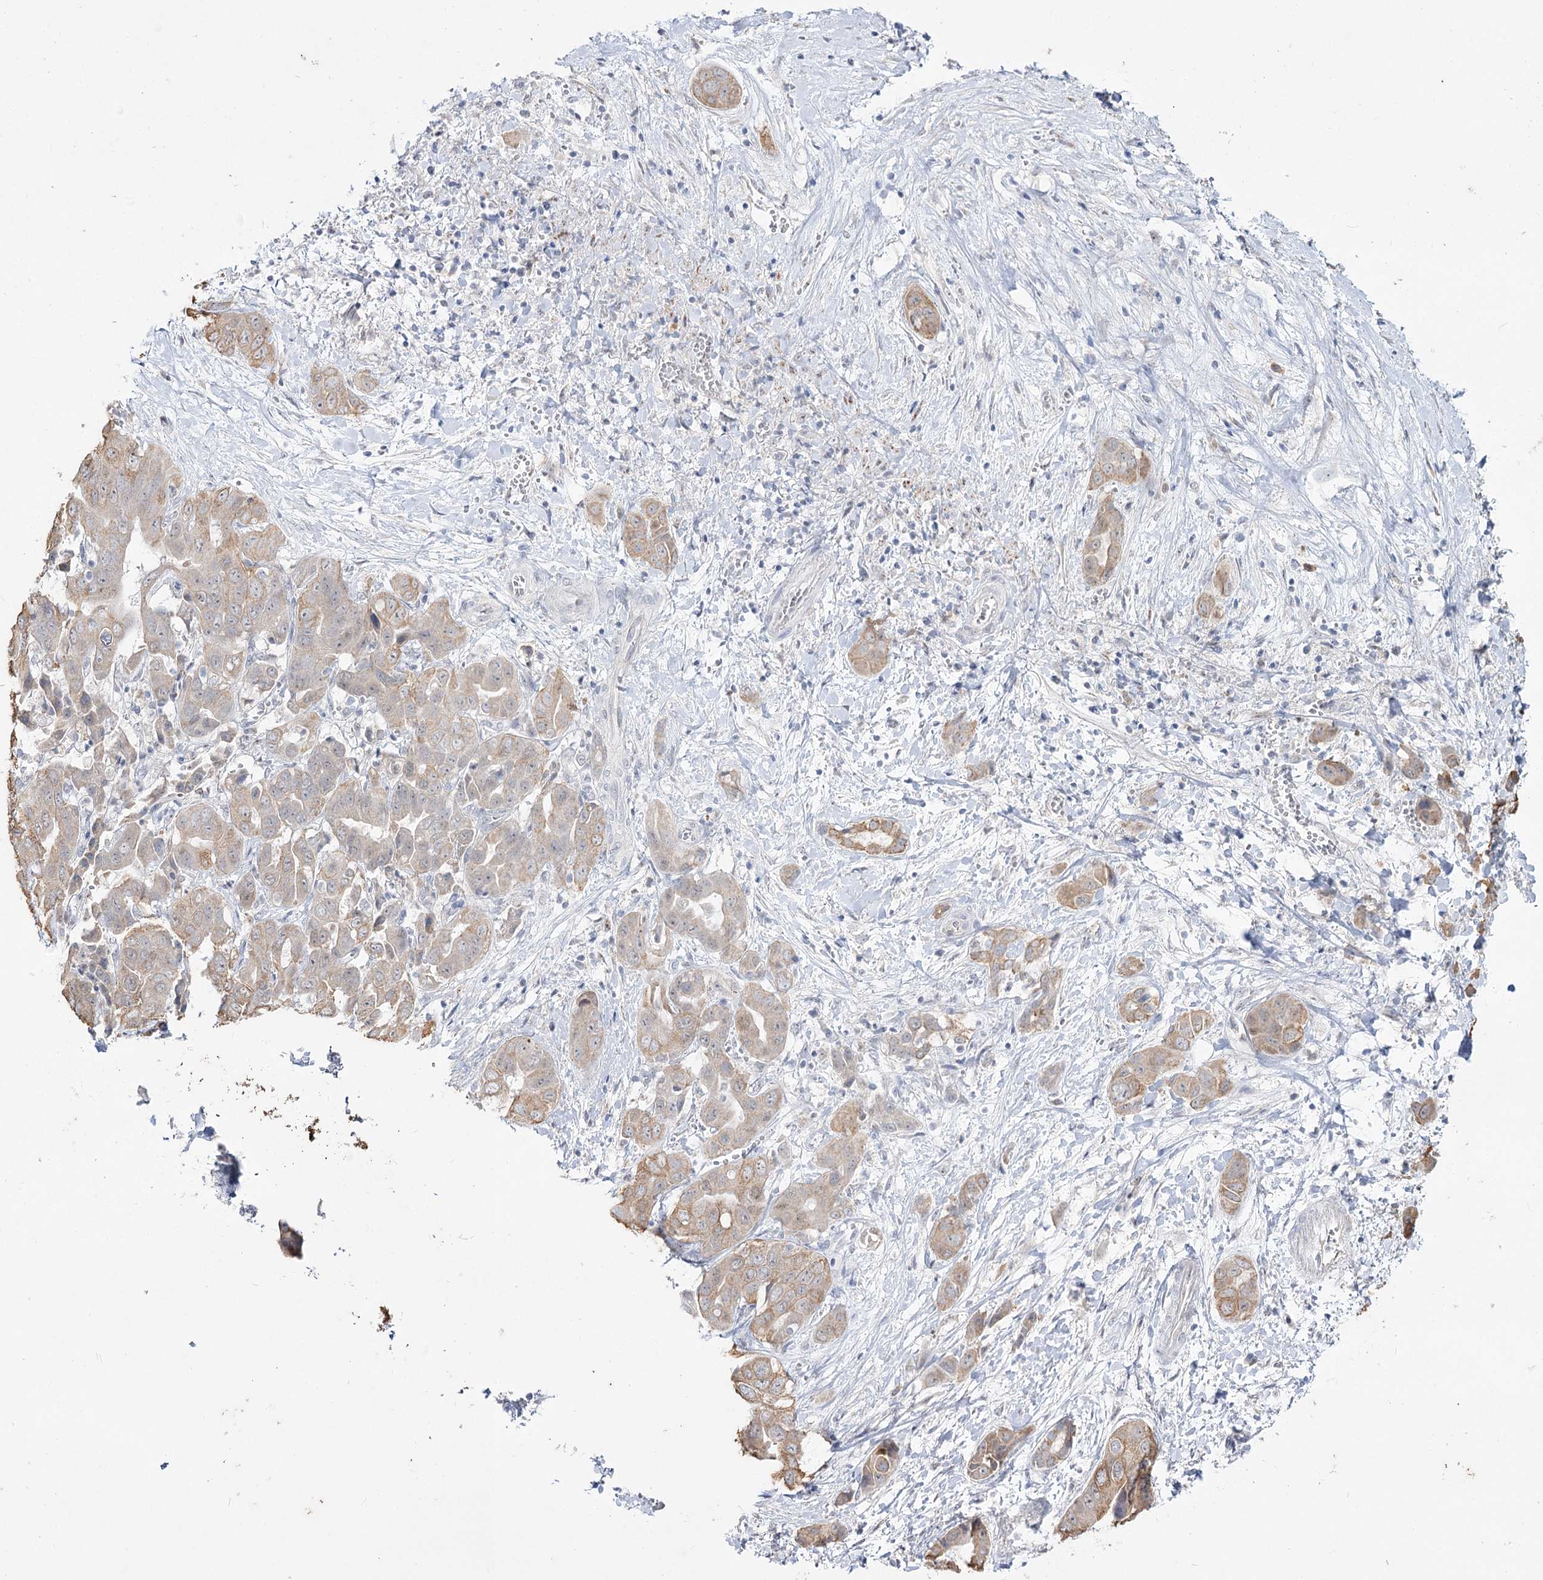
{"staining": {"intensity": "moderate", "quantity": "25%-75%", "location": "cytoplasmic/membranous"}, "tissue": "liver cancer", "cell_type": "Tumor cells", "image_type": "cancer", "snomed": [{"axis": "morphology", "description": "Cholangiocarcinoma"}, {"axis": "topography", "description": "Liver"}], "caption": "Liver cholangiocarcinoma stained for a protein (brown) displays moderate cytoplasmic/membranous positive expression in approximately 25%-75% of tumor cells.", "gene": "DDX50", "patient": {"sex": "female", "age": 52}}